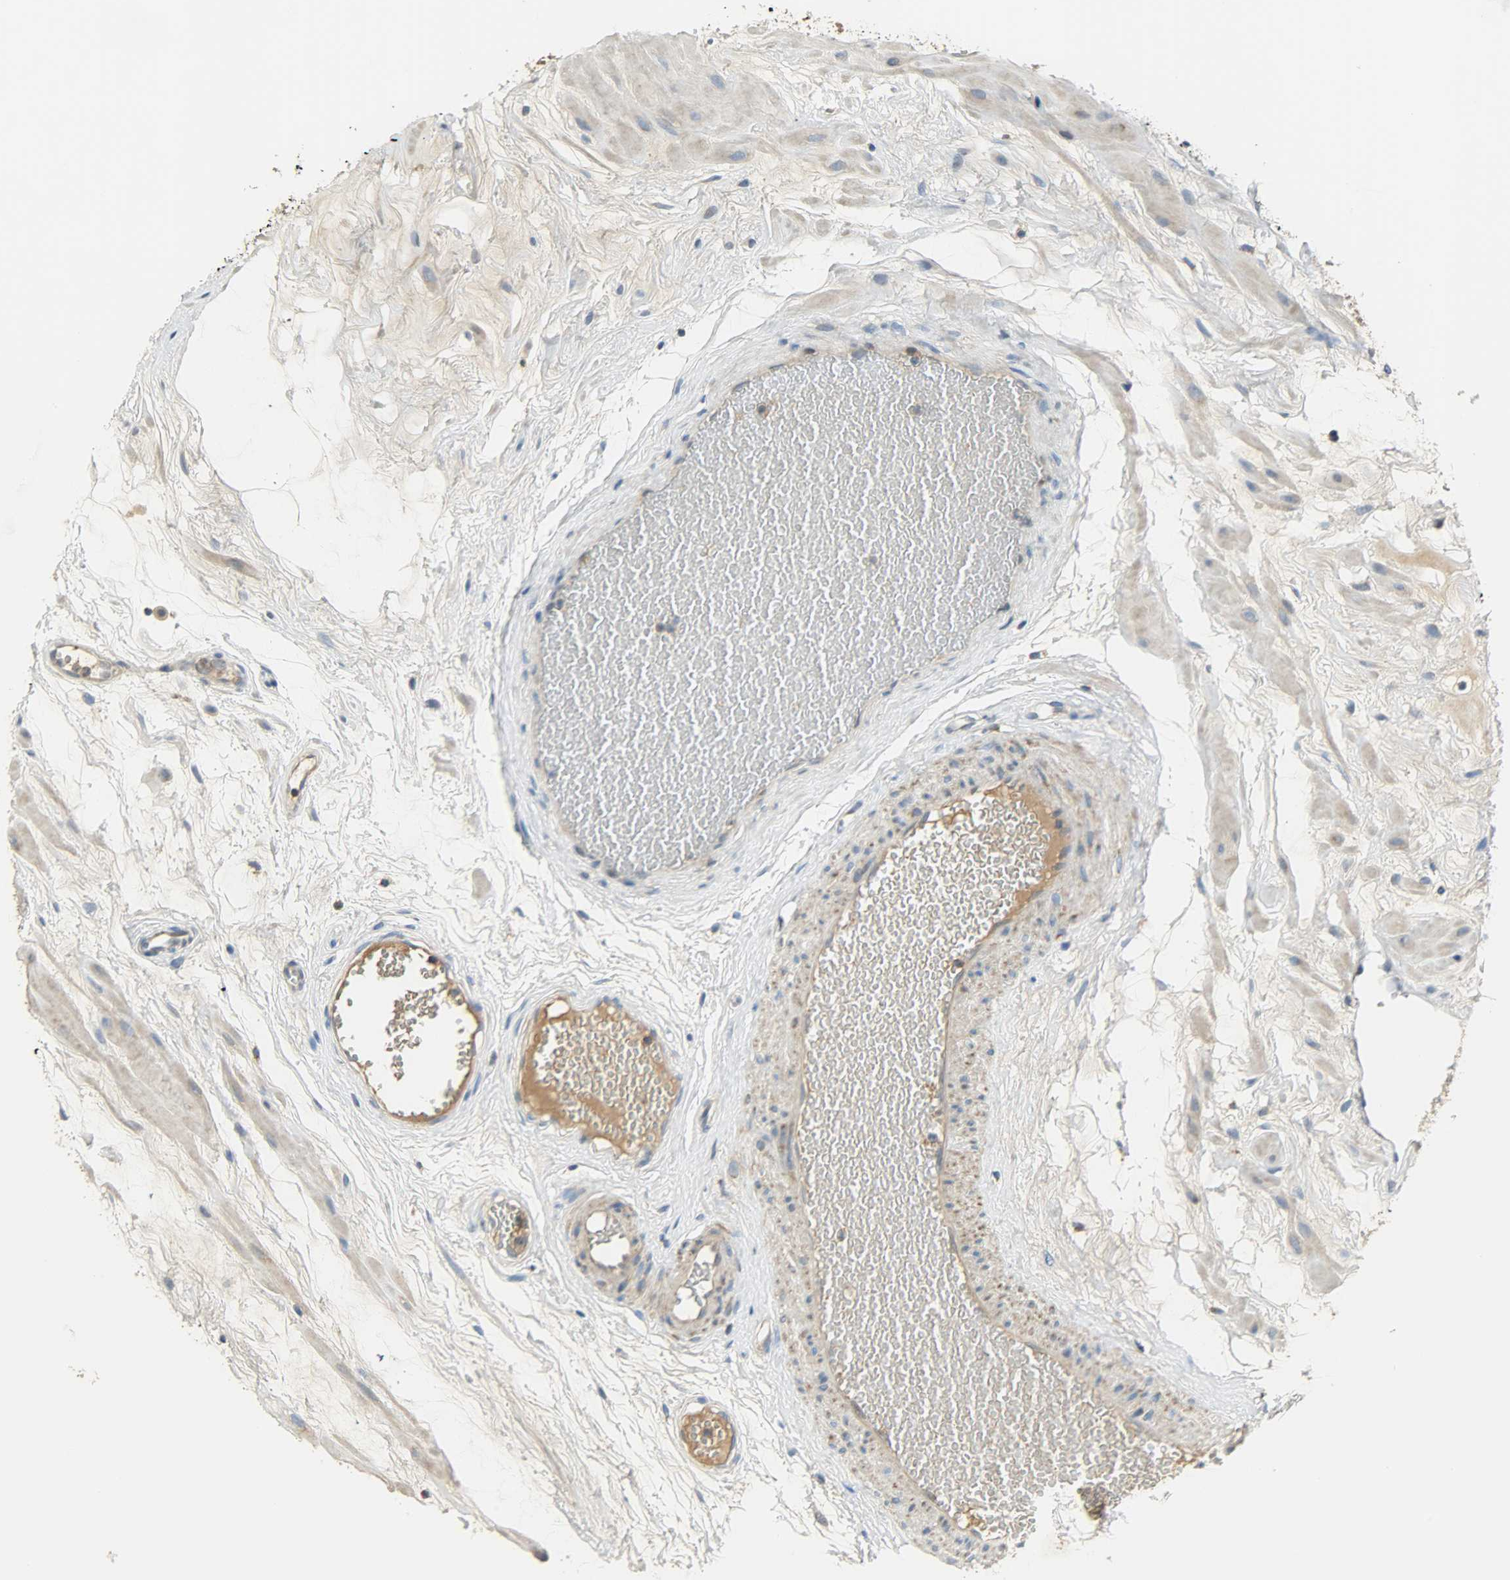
{"staining": {"intensity": "moderate", "quantity": ">75%", "location": "cytoplasmic/membranous"}, "tissue": "epididymis", "cell_type": "Glandular cells", "image_type": "normal", "snomed": [{"axis": "morphology", "description": "Normal tissue, NOS"}, {"axis": "morphology", "description": "Atrophy, NOS"}, {"axis": "topography", "description": "Testis"}, {"axis": "topography", "description": "Epididymis"}], "caption": "Approximately >75% of glandular cells in unremarkable epididymis show moderate cytoplasmic/membranous protein staining as visualized by brown immunohistochemical staining.", "gene": "NNT", "patient": {"sex": "male", "age": 18}}